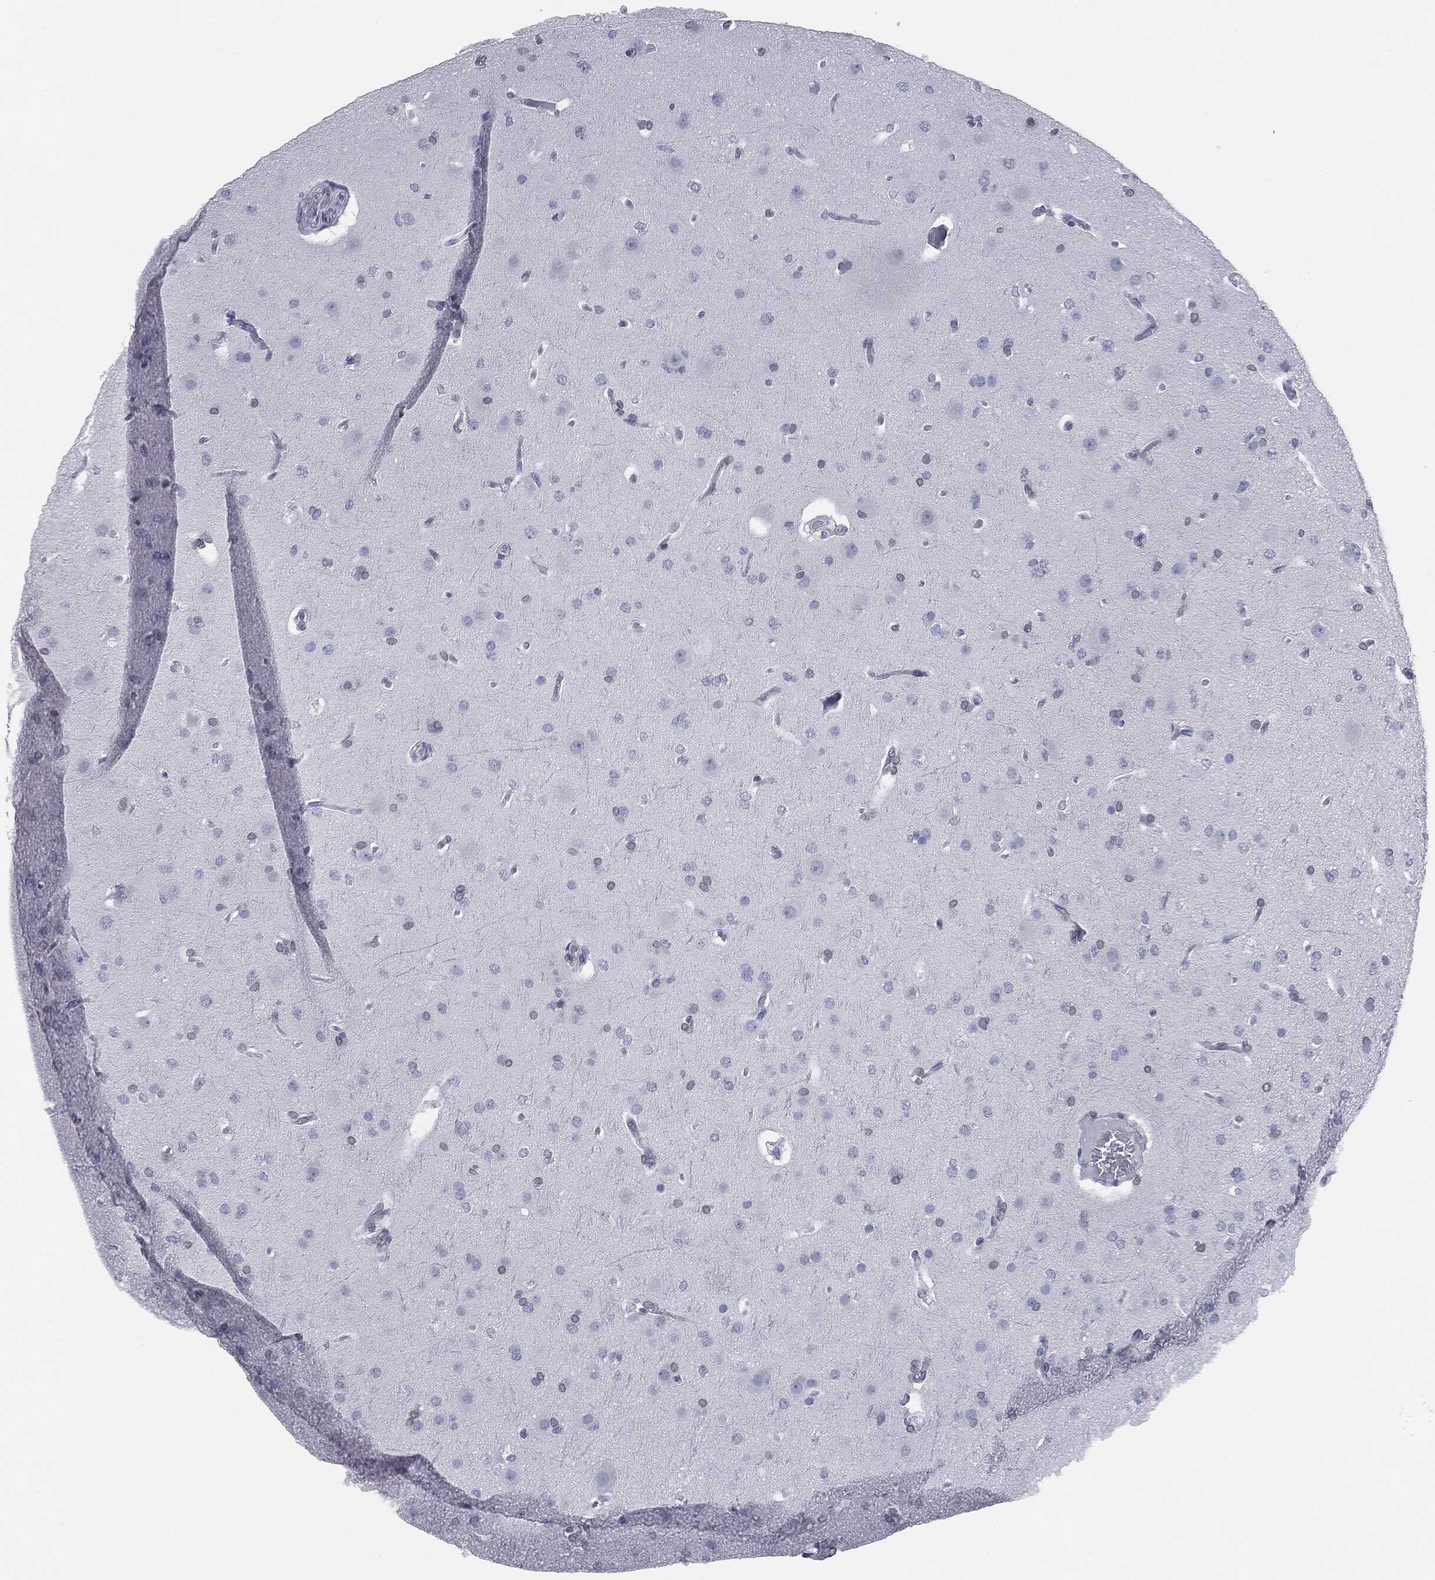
{"staining": {"intensity": "negative", "quantity": "none", "location": "none"}, "tissue": "glioma", "cell_type": "Tumor cells", "image_type": "cancer", "snomed": [{"axis": "morphology", "description": "Glioma, malignant, Low grade"}, {"axis": "topography", "description": "Brain"}], "caption": "Human malignant low-grade glioma stained for a protein using immunohistochemistry (IHC) shows no staining in tumor cells.", "gene": "ALDOB", "patient": {"sex": "male", "age": 41}}